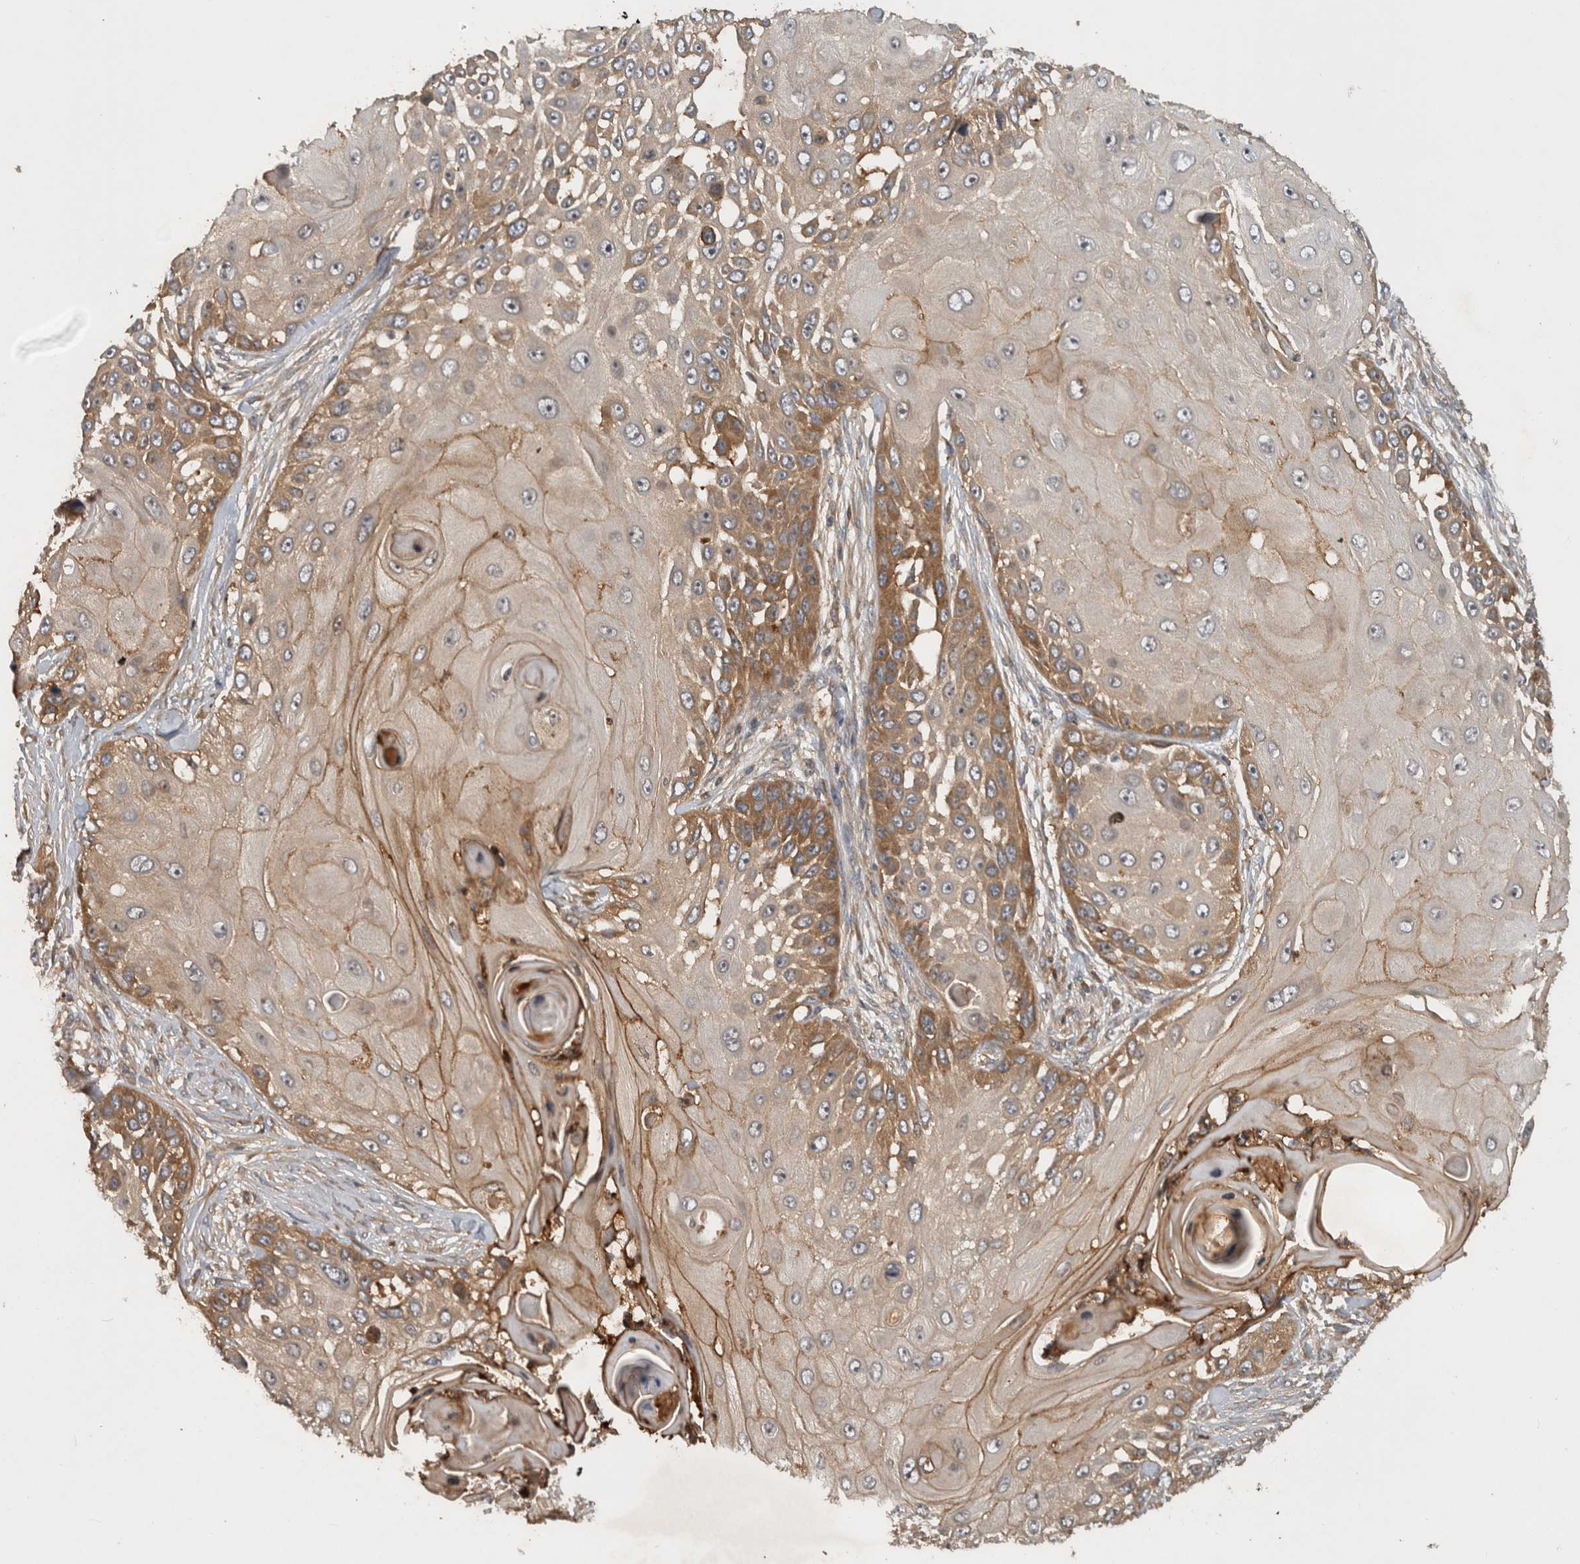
{"staining": {"intensity": "moderate", "quantity": ">75%", "location": "cytoplasmic/membranous"}, "tissue": "skin cancer", "cell_type": "Tumor cells", "image_type": "cancer", "snomed": [{"axis": "morphology", "description": "Squamous cell carcinoma, NOS"}, {"axis": "topography", "description": "Skin"}], "caption": "Immunohistochemical staining of skin cancer shows medium levels of moderate cytoplasmic/membranous protein staining in about >75% of tumor cells.", "gene": "VEPH1", "patient": {"sex": "female", "age": 44}}